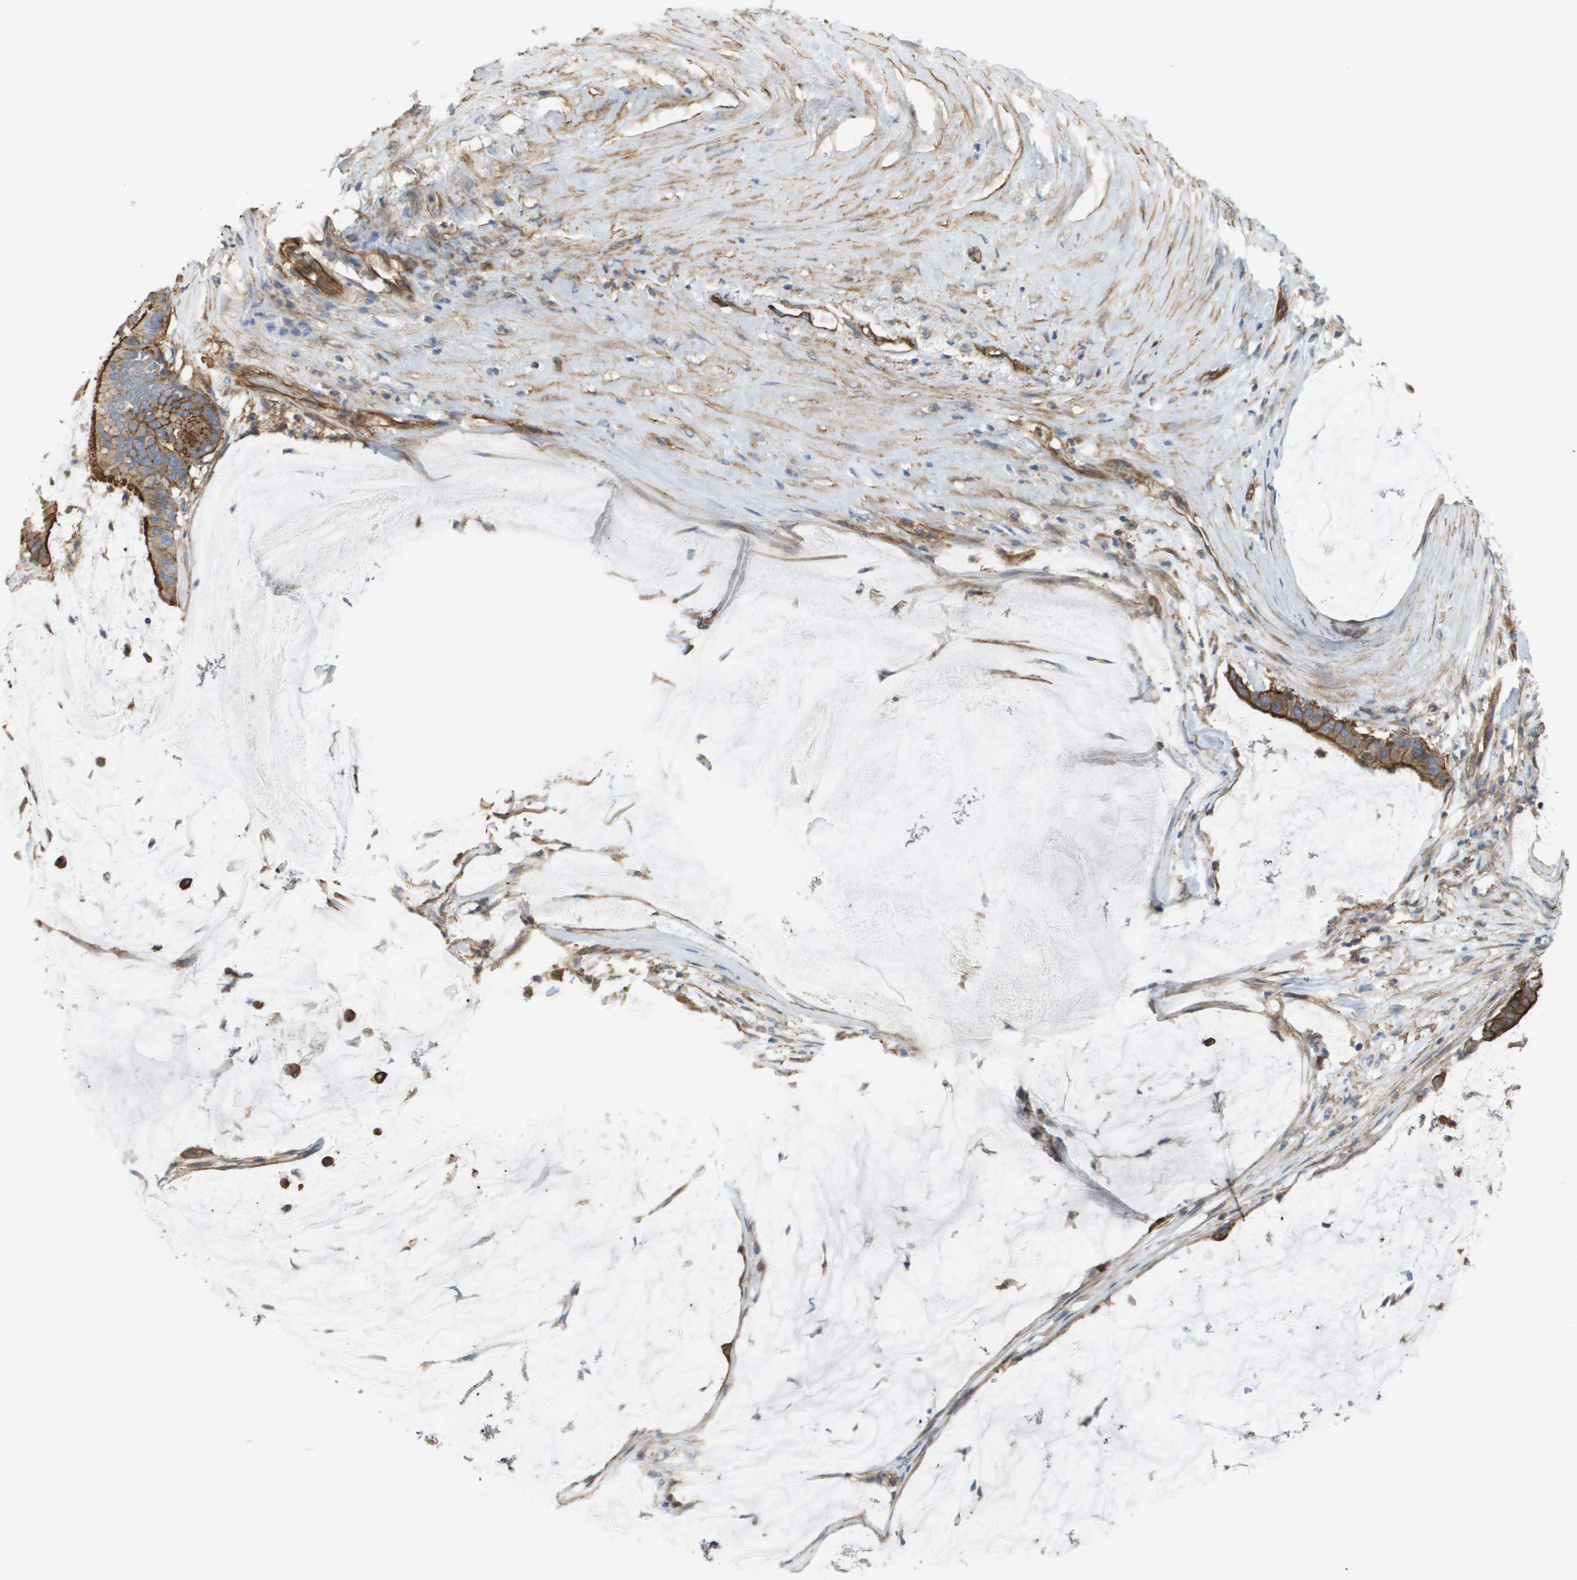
{"staining": {"intensity": "moderate", "quantity": ">75%", "location": "cytoplasmic/membranous"}, "tissue": "pancreatic cancer", "cell_type": "Tumor cells", "image_type": "cancer", "snomed": [{"axis": "morphology", "description": "Adenocarcinoma, NOS"}, {"axis": "topography", "description": "Pancreas"}], "caption": "This photomicrograph displays IHC staining of pancreatic cancer, with medium moderate cytoplasmic/membranous expression in approximately >75% of tumor cells.", "gene": "SGMS2", "patient": {"sex": "male", "age": 41}}